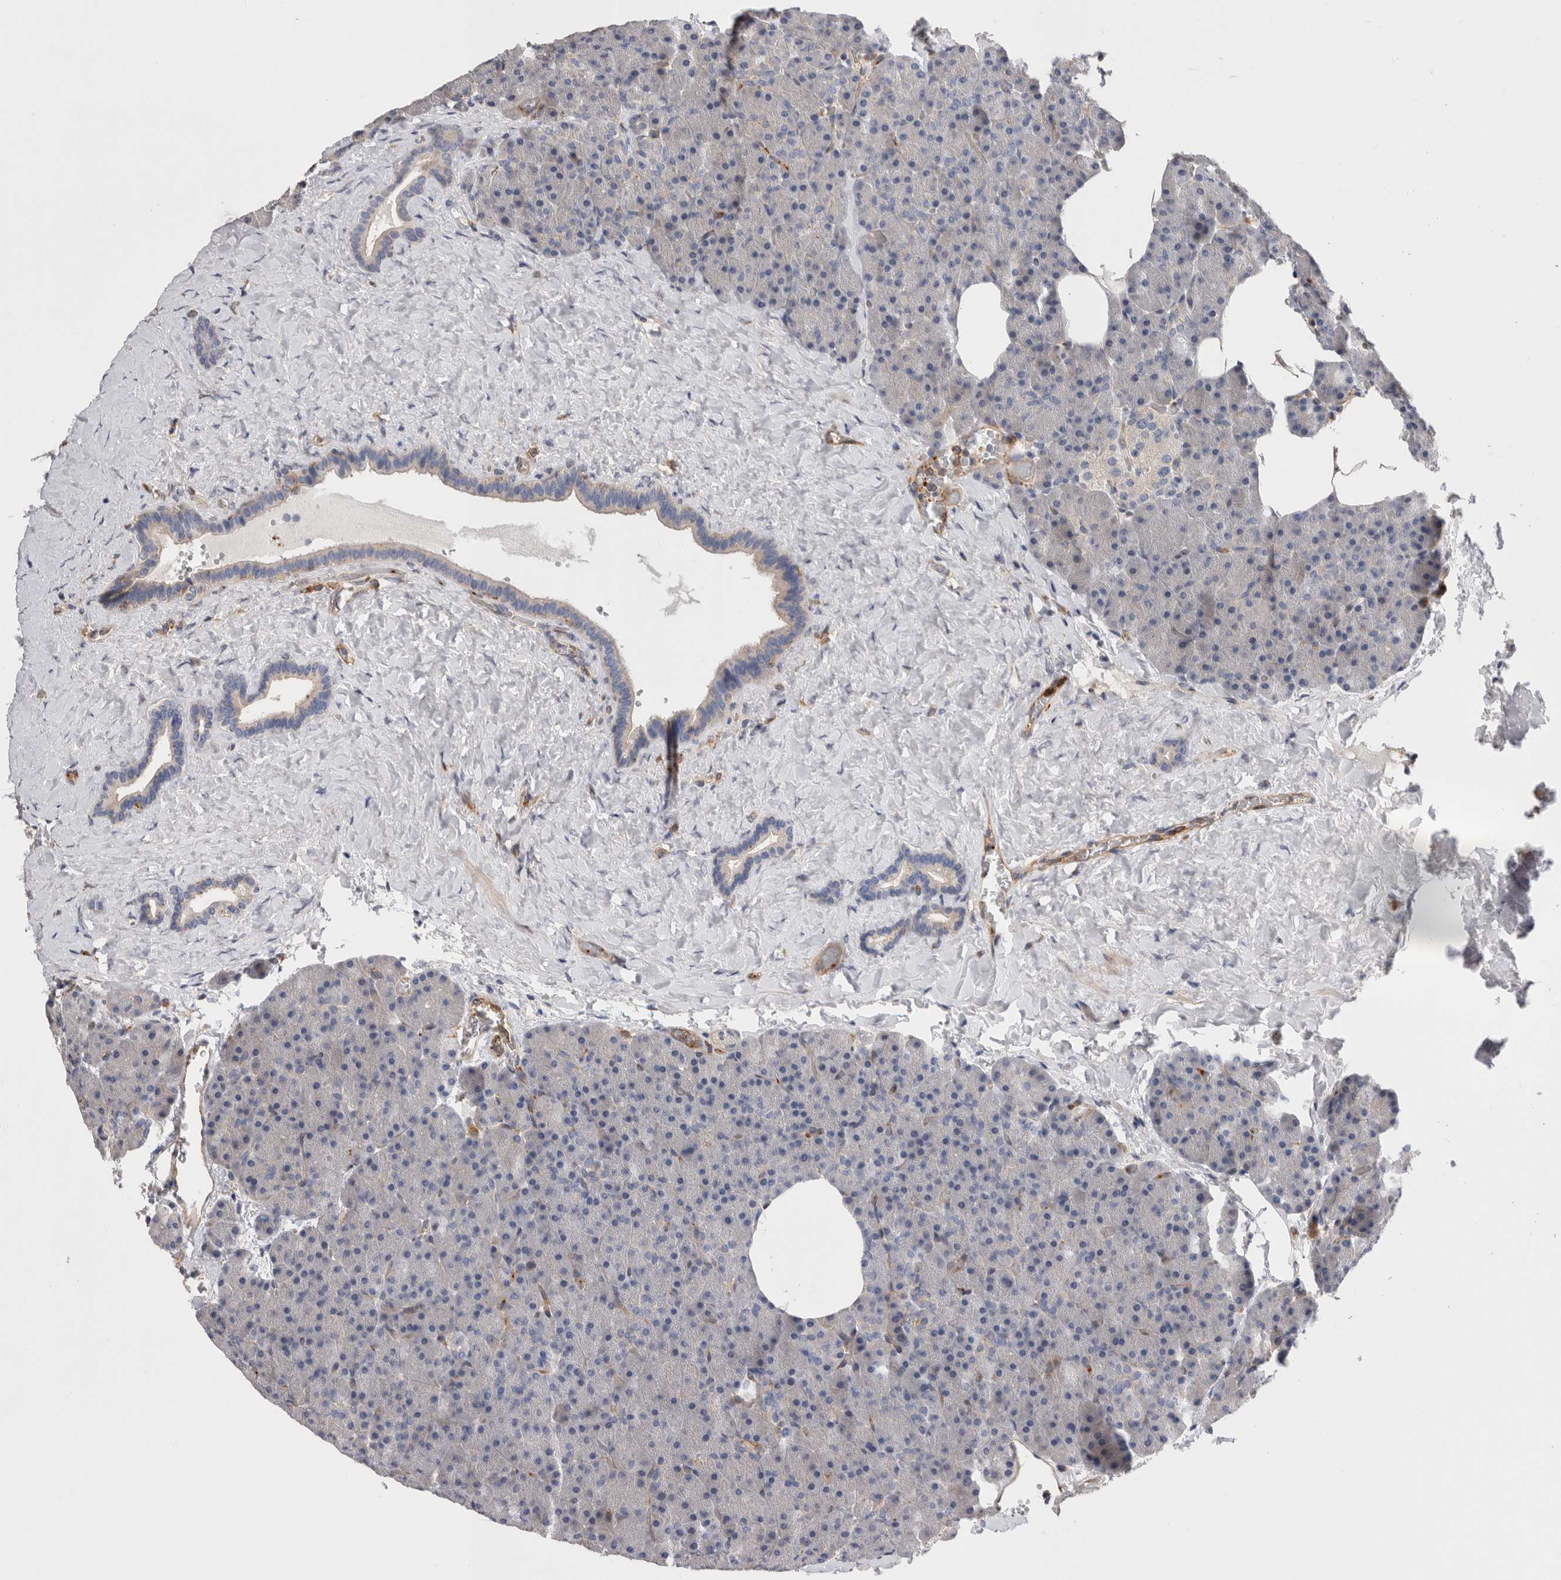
{"staining": {"intensity": "negative", "quantity": "none", "location": "none"}, "tissue": "pancreas", "cell_type": "Exocrine glandular cells", "image_type": "normal", "snomed": [{"axis": "morphology", "description": "Normal tissue, NOS"}, {"axis": "morphology", "description": "Carcinoid, malignant, NOS"}, {"axis": "topography", "description": "Pancreas"}], "caption": "Immunohistochemistry of unremarkable human pancreas exhibits no staining in exocrine glandular cells.", "gene": "BNIP2", "patient": {"sex": "female", "age": 35}}